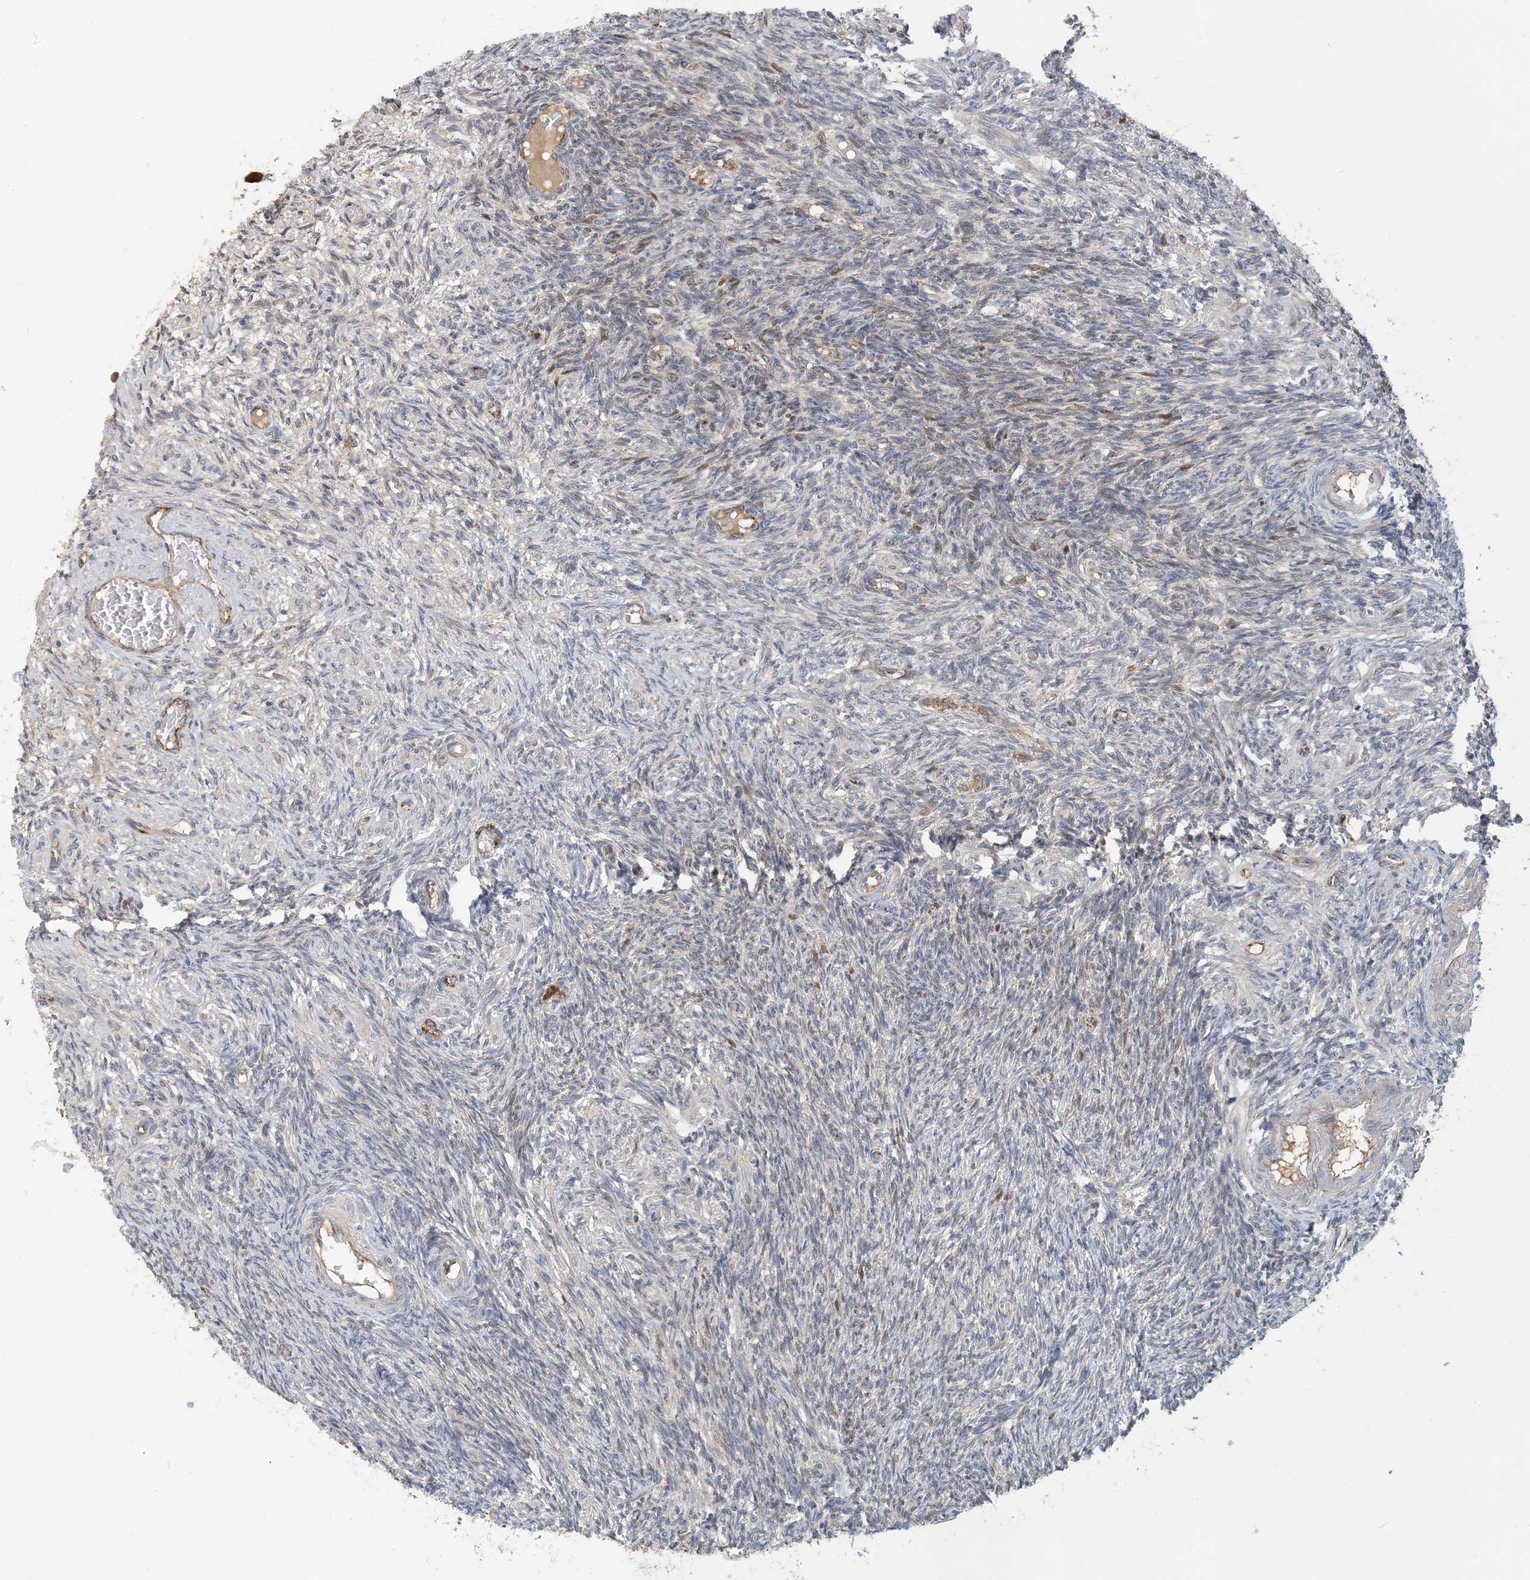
{"staining": {"intensity": "moderate", "quantity": ">75%", "location": "cytoplasmic/membranous"}, "tissue": "ovary", "cell_type": "Follicle cells", "image_type": "normal", "snomed": [{"axis": "morphology", "description": "Normal tissue, NOS"}, {"axis": "topography", "description": "Ovary"}], "caption": "Immunohistochemistry histopathology image of benign human ovary stained for a protein (brown), which demonstrates medium levels of moderate cytoplasmic/membranous positivity in about >75% of follicle cells.", "gene": "ZBTB3", "patient": {"sex": "female", "age": 27}}